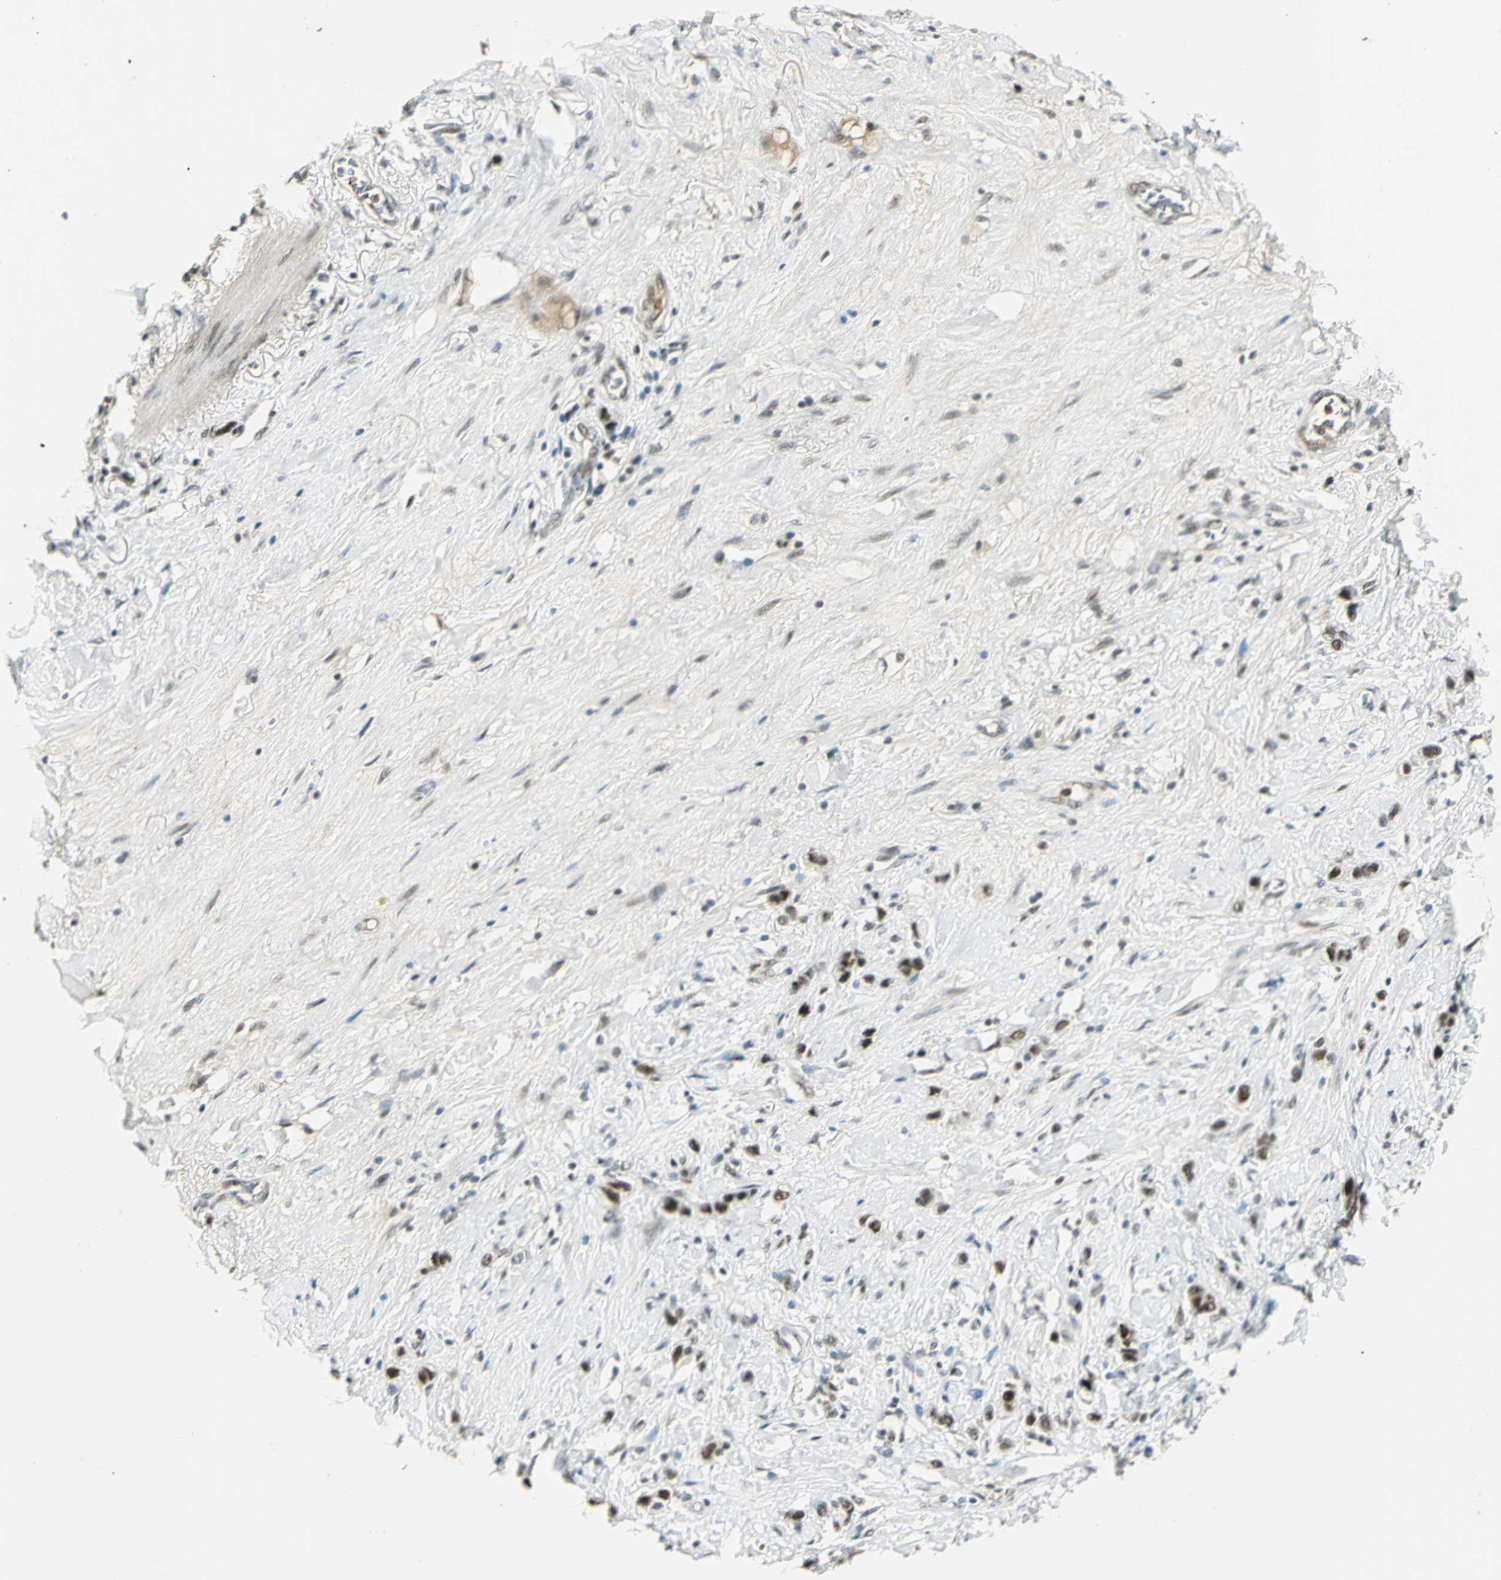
{"staining": {"intensity": "strong", "quantity": ">75%", "location": "nuclear"}, "tissue": "stomach cancer", "cell_type": "Tumor cells", "image_type": "cancer", "snomed": [{"axis": "morphology", "description": "Normal tissue, NOS"}, {"axis": "morphology", "description": "Adenocarcinoma, NOS"}, {"axis": "morphology", "description": "Adenocarcinoma, High grade"}, {"axis": "topography", "description": "Stomach, upper"}, {"axis": "topography", "description": "Stomach"}], "caption": "A brown stain shows strong nuclear positivity of a protein in human stomach cancer tumor cells.", "gene": "CCNT1", "patient": {"sex": "female", "age": 65}}